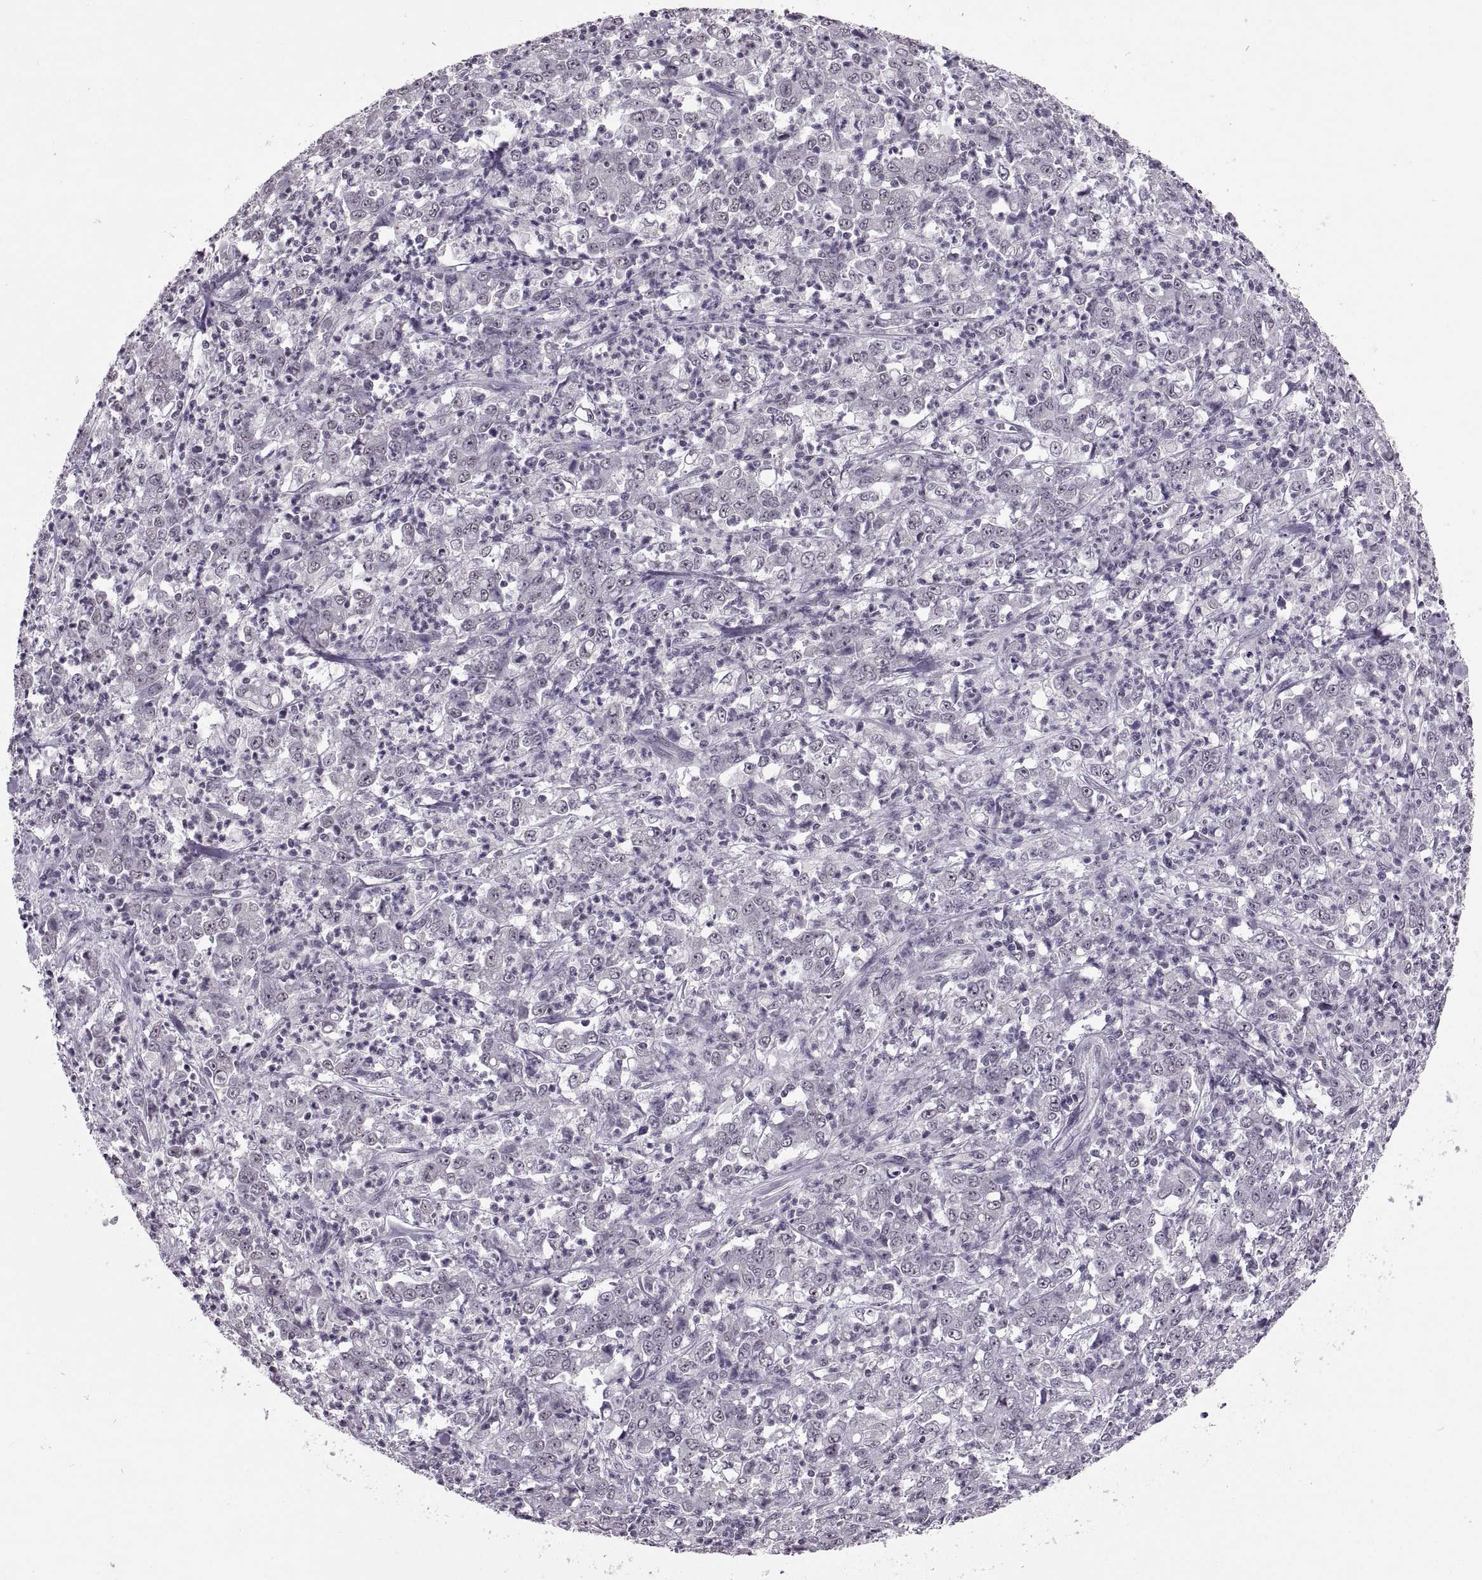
{"staining": {"intensity": "negative", "quantity": "none", "location": "none"}, "tissue": "stomach cancer", "cell_type": "Tumor cells", "image_type": "cancer", "snomed": [{"axis": "morphology", "description": "Adenocarcinoma, NOS"}, {"axis": "topography", "description": "Stomach, lower"}], "caption": "This is an IHC histopathology image of human adenocarcinoma (stomach). There is no expression in tumor cells.", "gene": "OTP", "patient": {"sex": "female", "age": 71}}